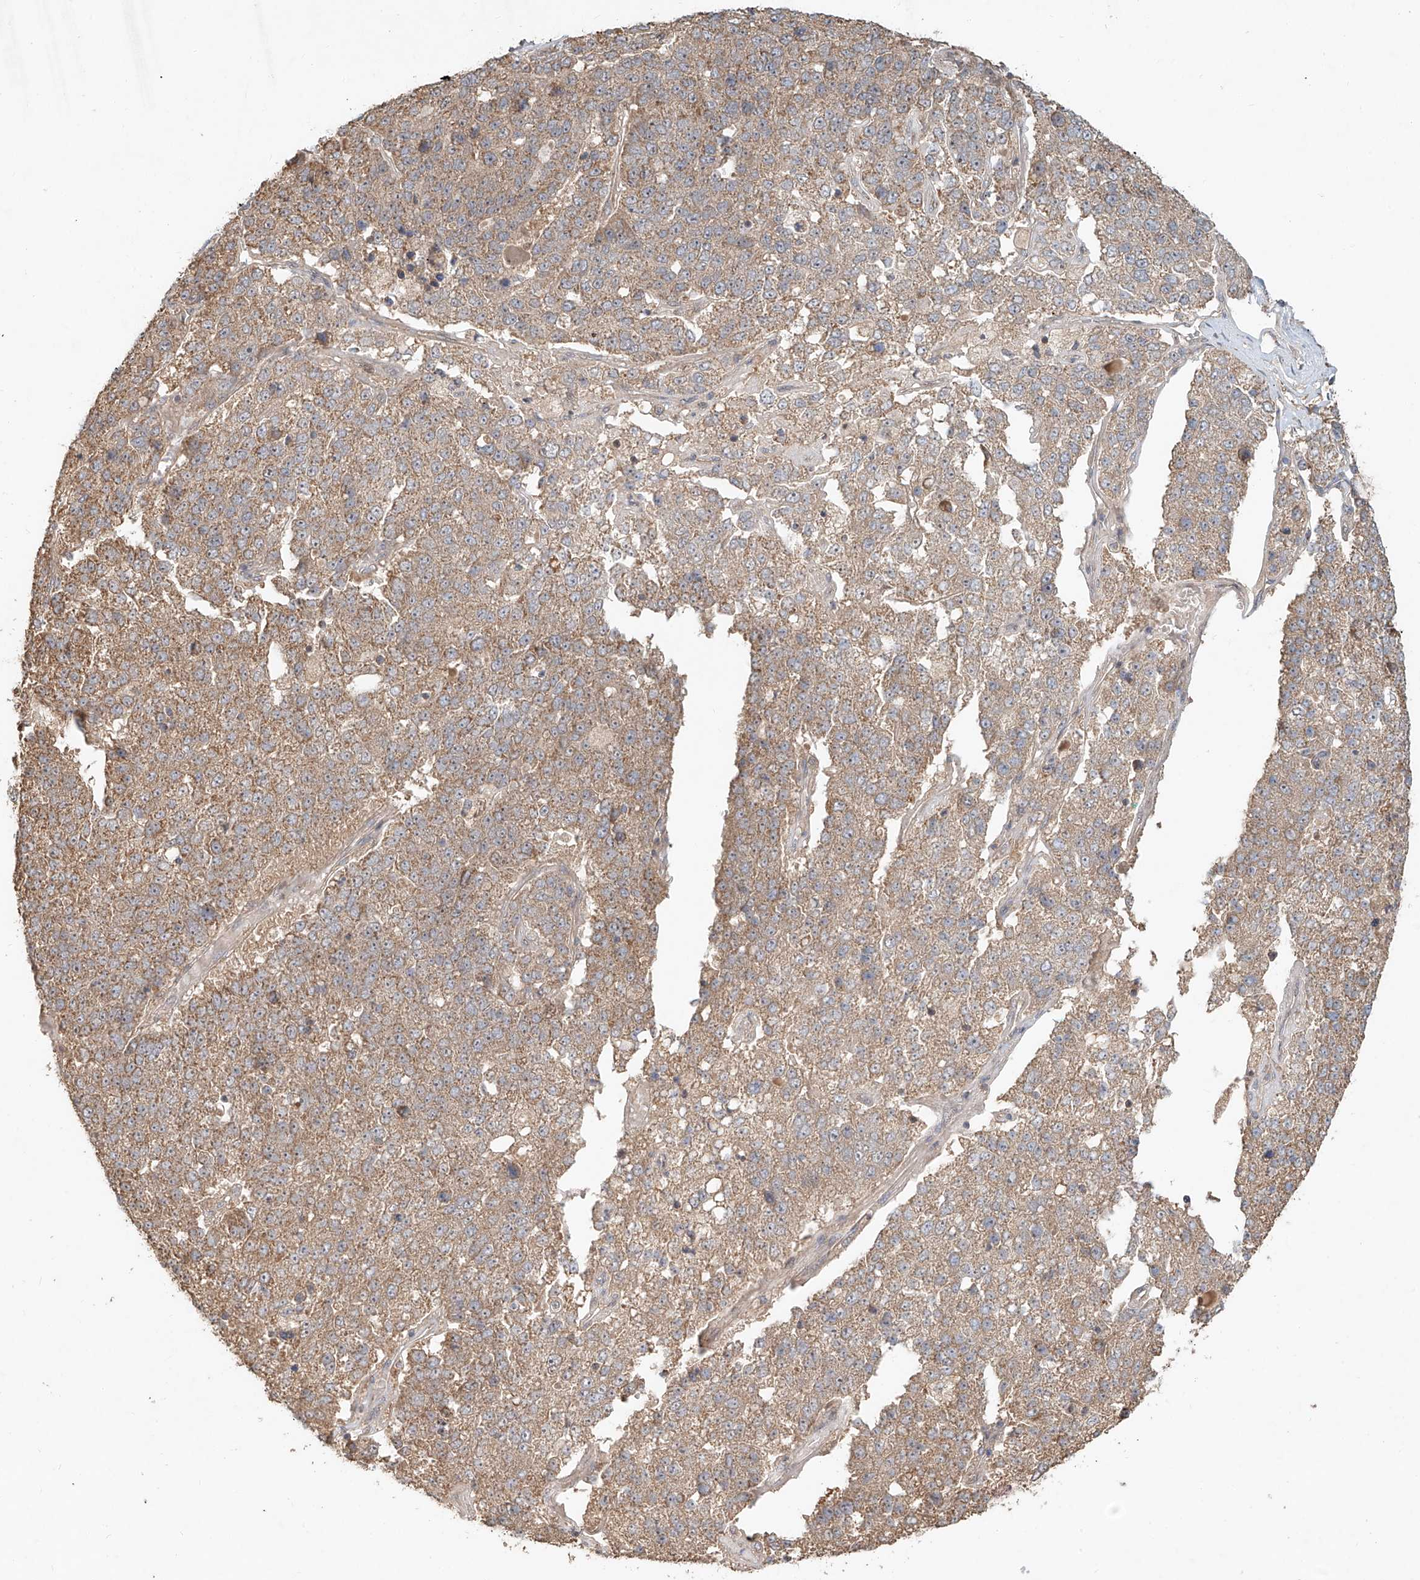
{"staining": {"intensity": "strong", "quantity": "25%-75%", "location": "cytoplasmic/membranous"}, "tissue": "pancreatic cancer", "cell_type": "Tumor cells", "image_type": "cancer", "snomed": [{"axis": "morphology", "description": "Adenocarcinoma, NOS"}, {"axis": "topography", "description": "Pancreas"}], "caption": "High-magnification brightfield microscopy of pancreatic adenocarcinoma stained with DAB (brown) and counterstained with hematoxylin (blue). tumor cells exhibit strong cytoplasmic/membranous positivity is seen in approximately25%-75% of cells.", "gene": "TMEM61", "patient": {"sex": "female", "age": 61}}